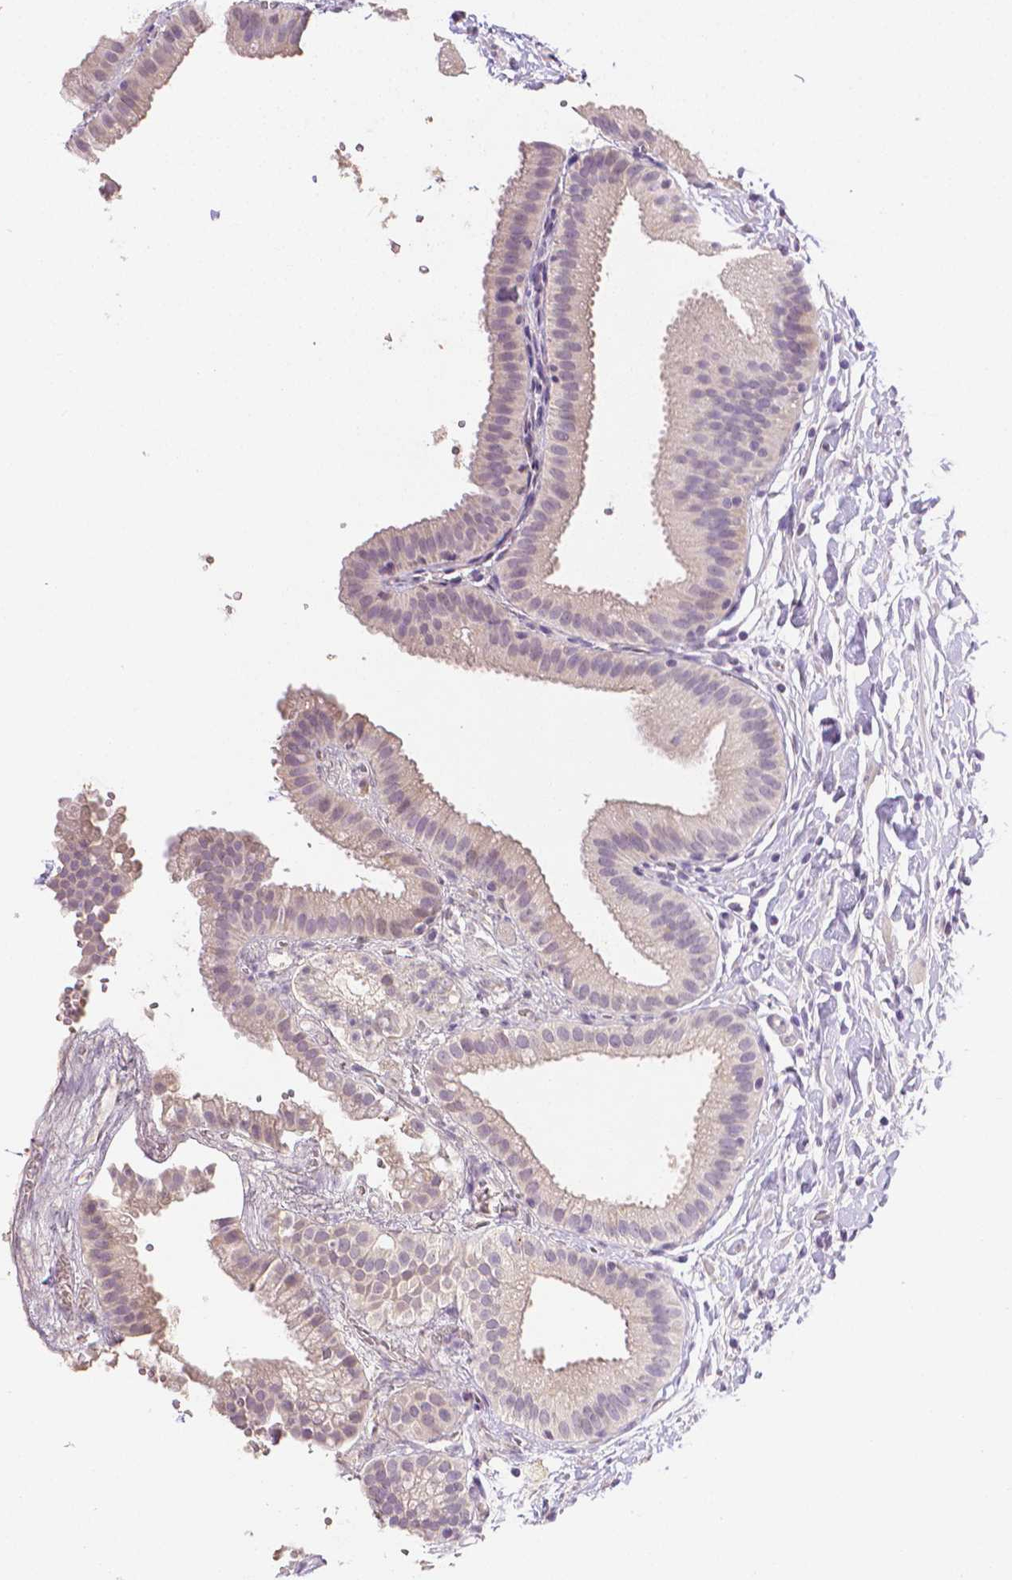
{"staining": {"intensity": "weak", "quantity": "<25%", "location": "cytoplasmic/membranous"}, "tissue": "gallbladder", "cell_type": "Glandular cells", "image_type": "normal", "snomed": [{"axis": "morphology", "description": "Normal tissue, NOS"}, {"axis": "topography", "description": "Gallbladder"}], "caption": "IHC micrograph of benign gallbladder: human gallbladder stained with DAB (3,3'-diaminobenzidine) demonstrates no significant protein staining in glandular cells. (Brightfield microscopy of DAB (3,3'-diaminobenzidine) IHC at high magnification).", "gene": "TGM1", "patient": {"sex": "female", "age": 63}}